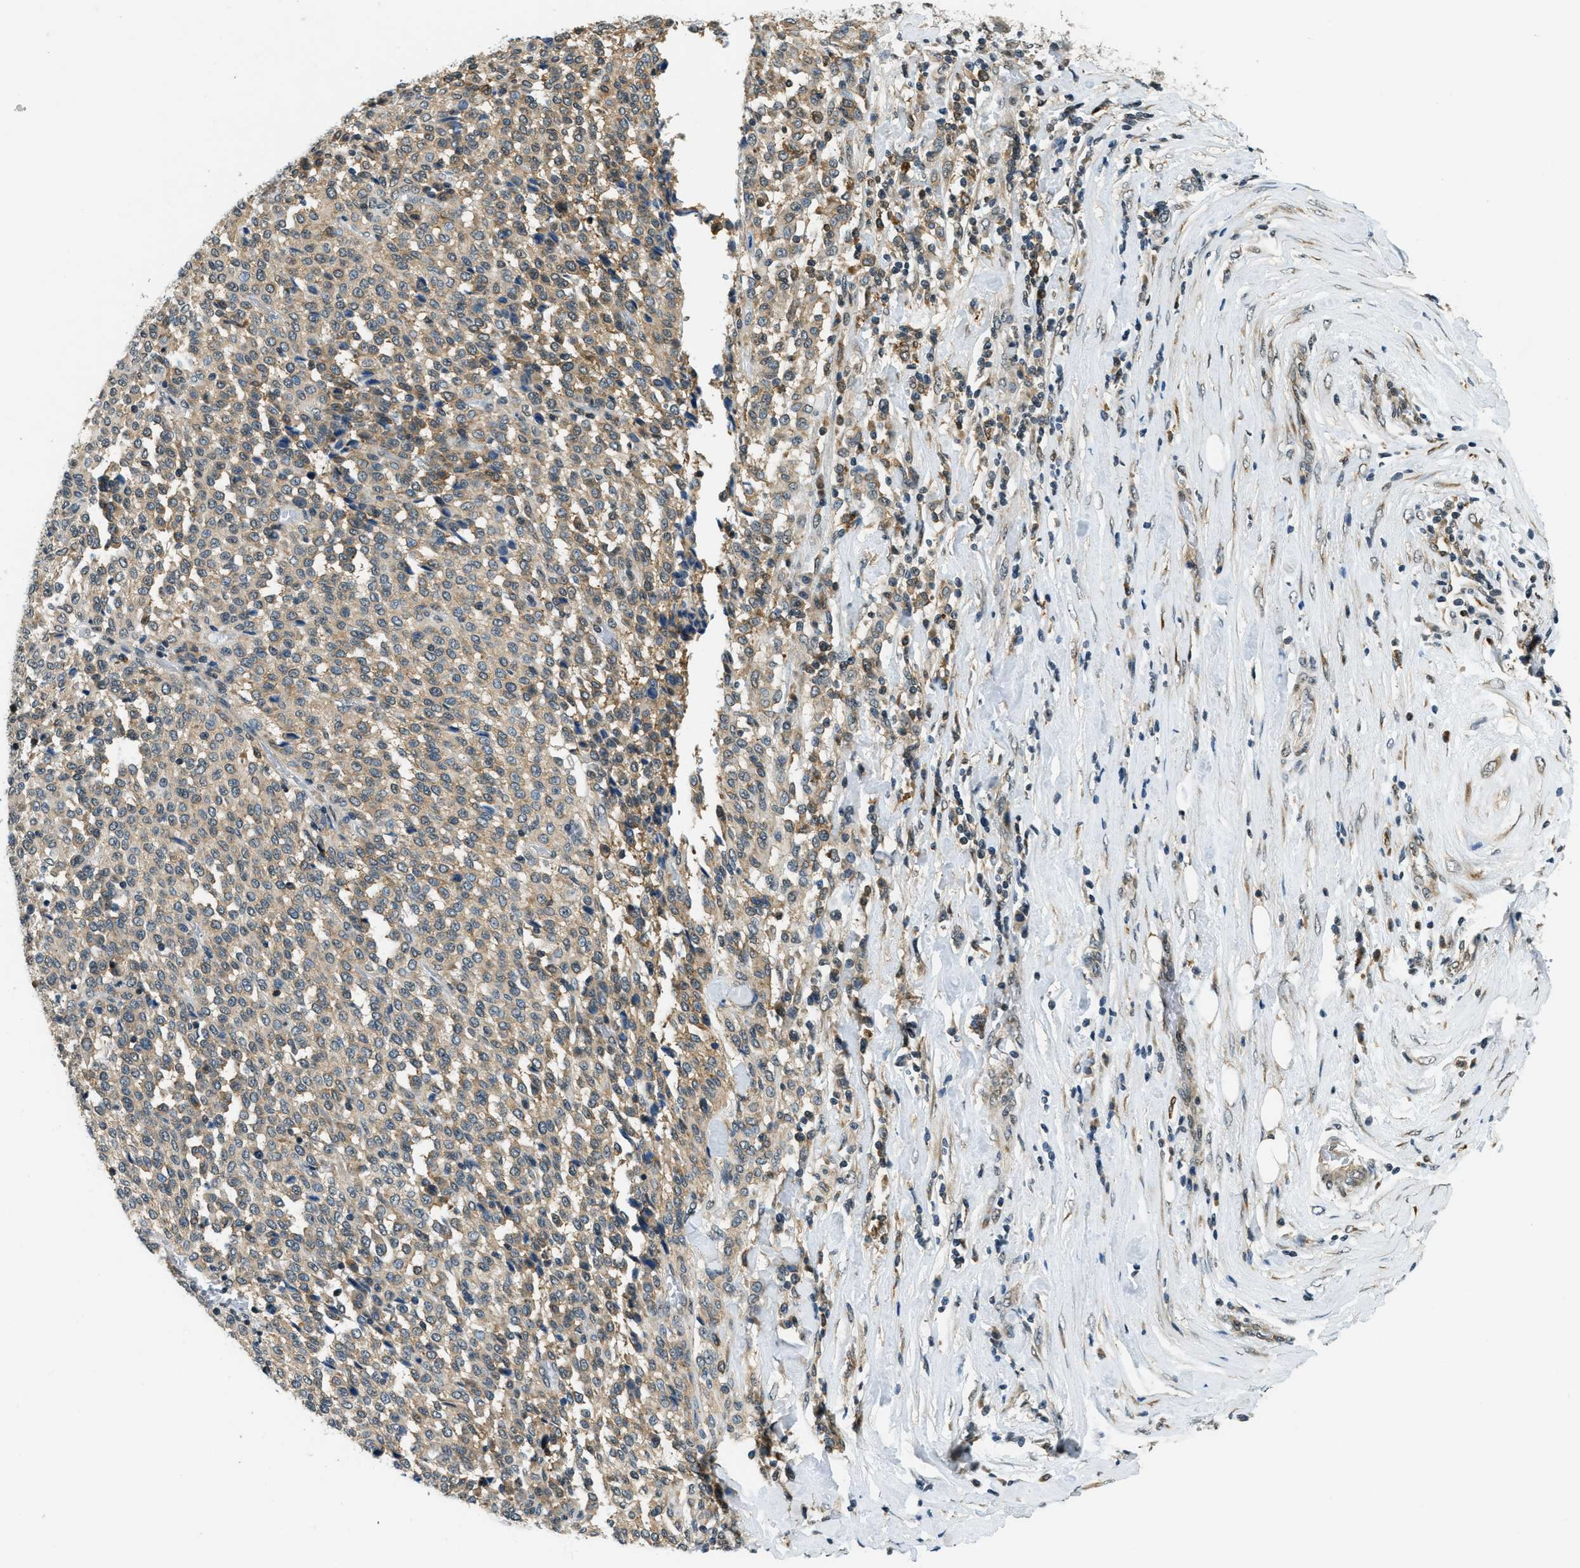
{"staining": {"intensity": "weak", "quantity": "25%-75%", "location": "cytoplasmic/membranous"}, "tissue": "melanoma", "cell_type": "Tumor cells", "image_type": "cancer", "snomed": [{"axis": "morphology", "description": "Malignant melanoma, Metastatic site"}, {"axis": "topography", "description": "Pancreas"}], "caption": "Weak cytoplasmic/membranous staining is identified in about 25%-75% of tumor cells in malignant melanoma (metastatic site).", "gene": "RAB11FIP1", "patient": {"sex": "female", "age": 30}}